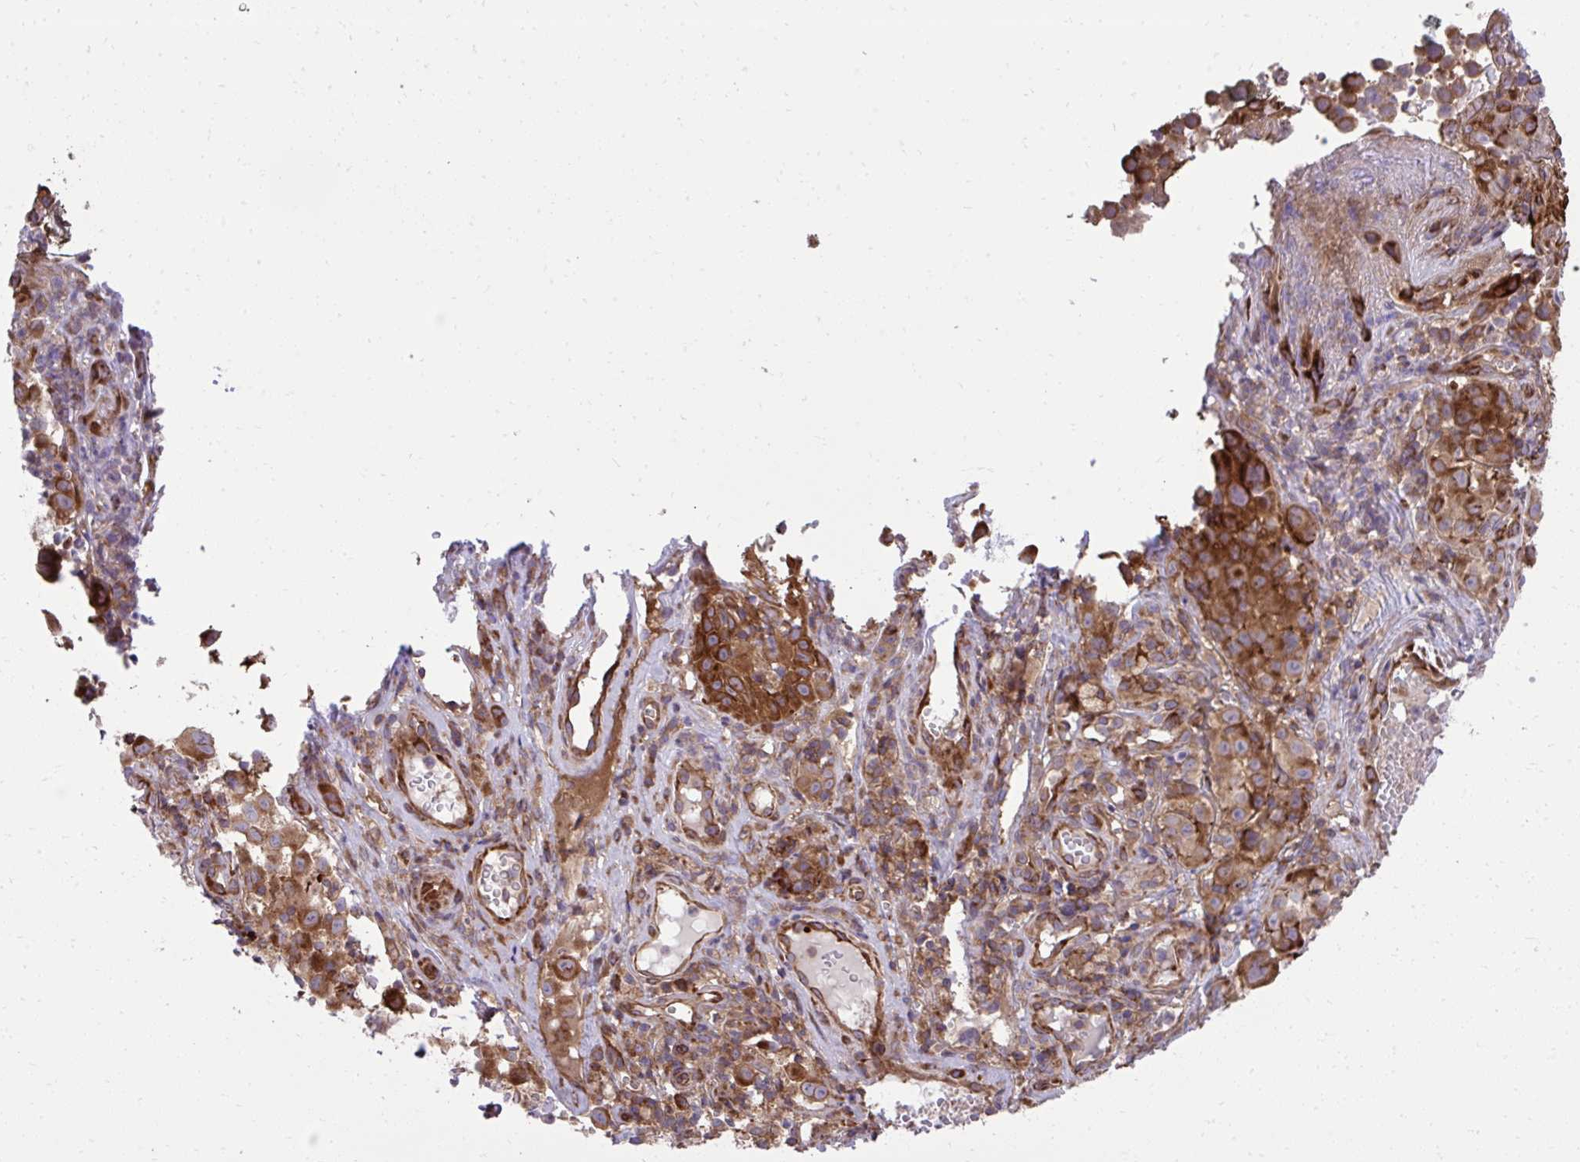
{"staining": {"intensity": "strong", "quantity": ">75%", "location": "cytoplasmic/membranous"}, "tissue": "melanoma", "cell_type": "Tumor cells", "image_type": "cancer", "snomed": [{"axis": "morphology", "description": "Malignant melanoma, NOS"}, {"axis": "topography", "description": "Skin"}], "caption": "Immunohistochemistry (IHC) (DAB) staining of human melanoma displays strong cytoplasmic/membranous protein positivity in approximately >75% of tumor cells. (Brightfield microscopy of DAB IHC at high magnification).", "gene": "NMNAT3", "patient": {"sex": "male", "age": 64}}